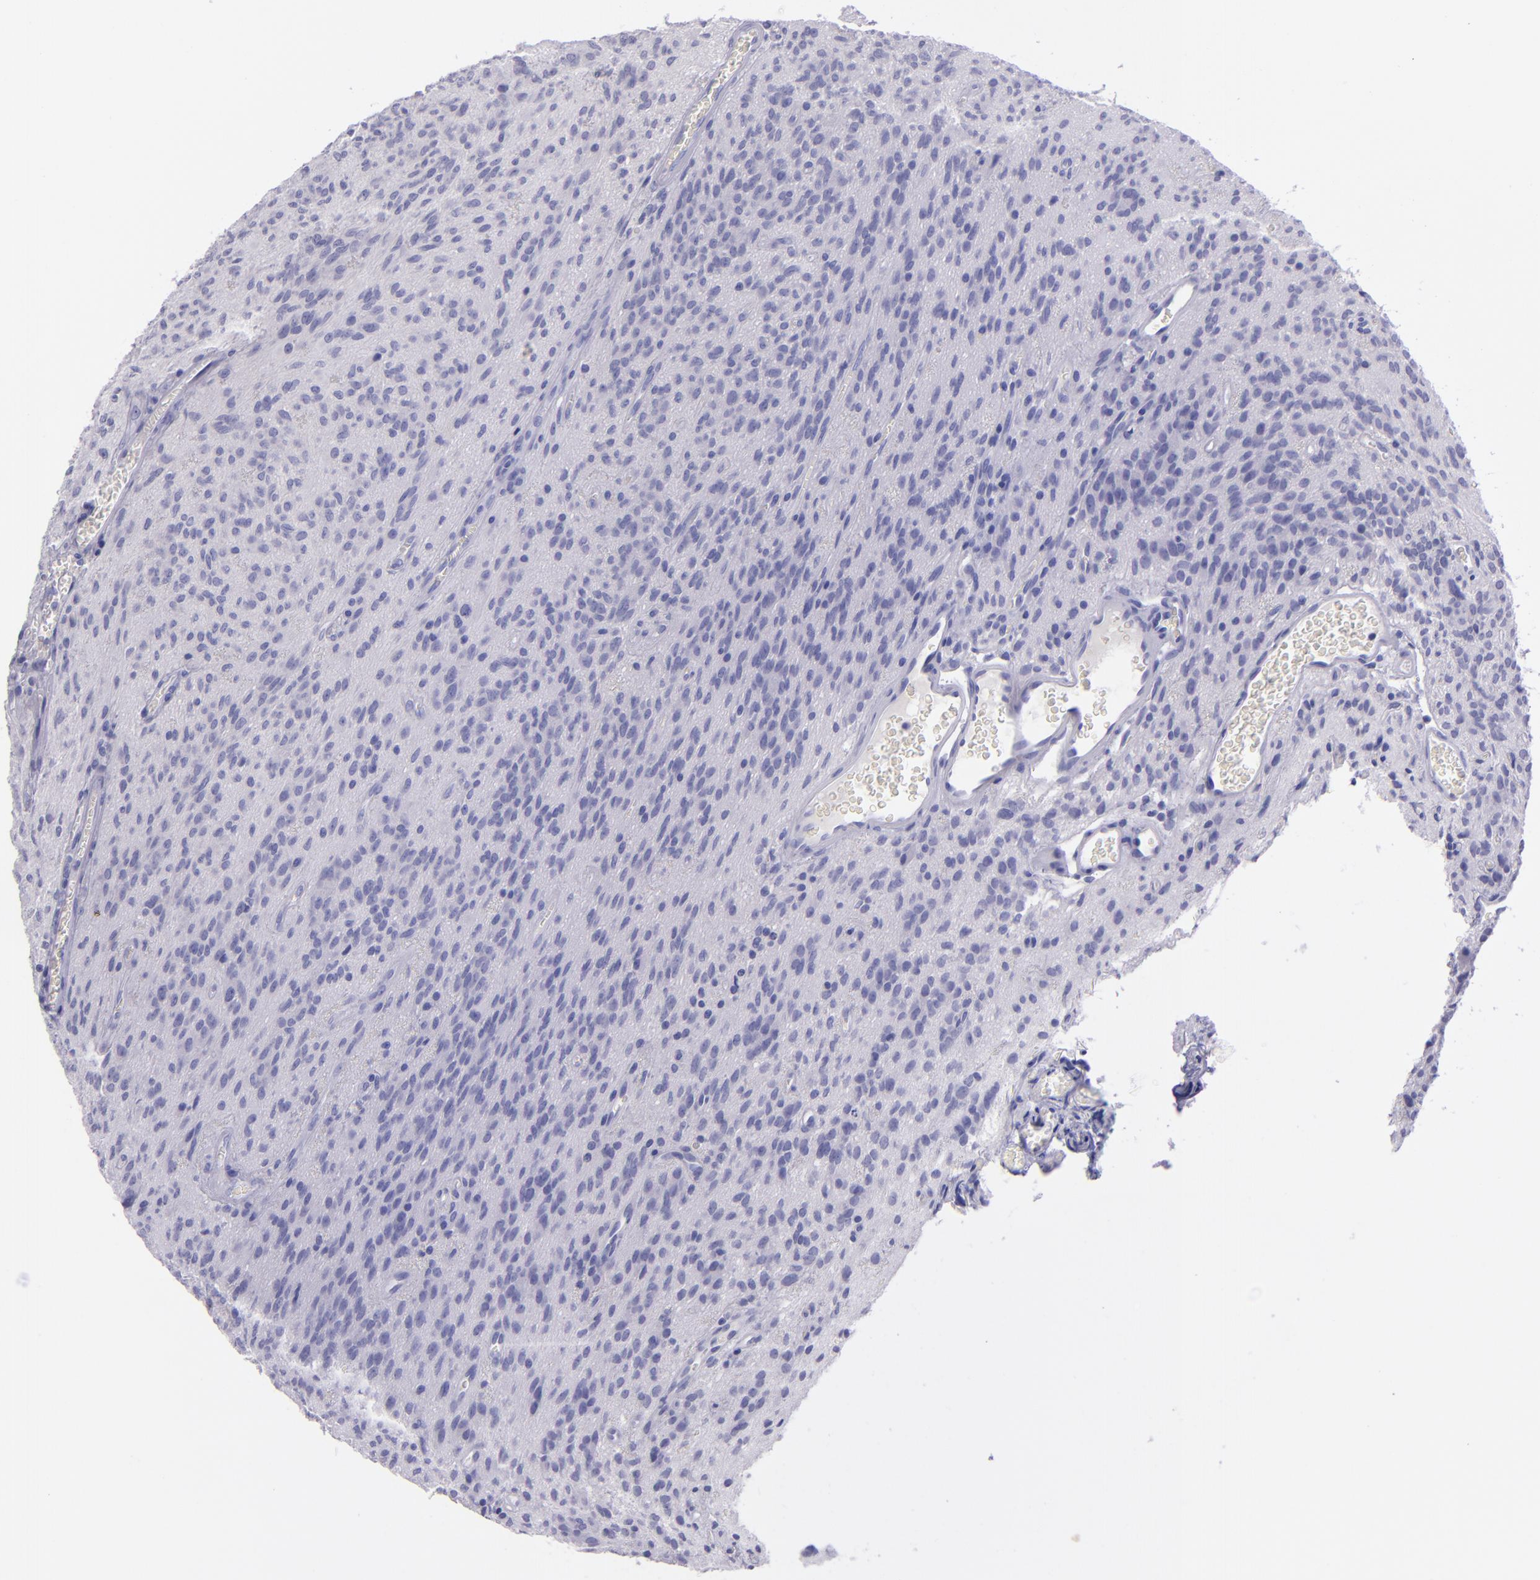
{"staining": {"intensity": "negative", "quantity": "none", "location": "none"}, "tissue": "glioma", "cell_type": "Tumor cells", "image_type": "cancer", "snomed": [{"axis": "morphology", "description": "Glioma, malignant, Low grade"}, {"axis": "topography", "description": "Brain"}], "caption": "DAB immunohistochemical staining of human low-grade glioma (malignant) shows no significant positivity in tumor cells. (Brightfield microscopy of DAB immunohistochemistry (IHC) at high magnification).", "gene": "TNNT3", "patient": {"sex": "female", "age": 15}}